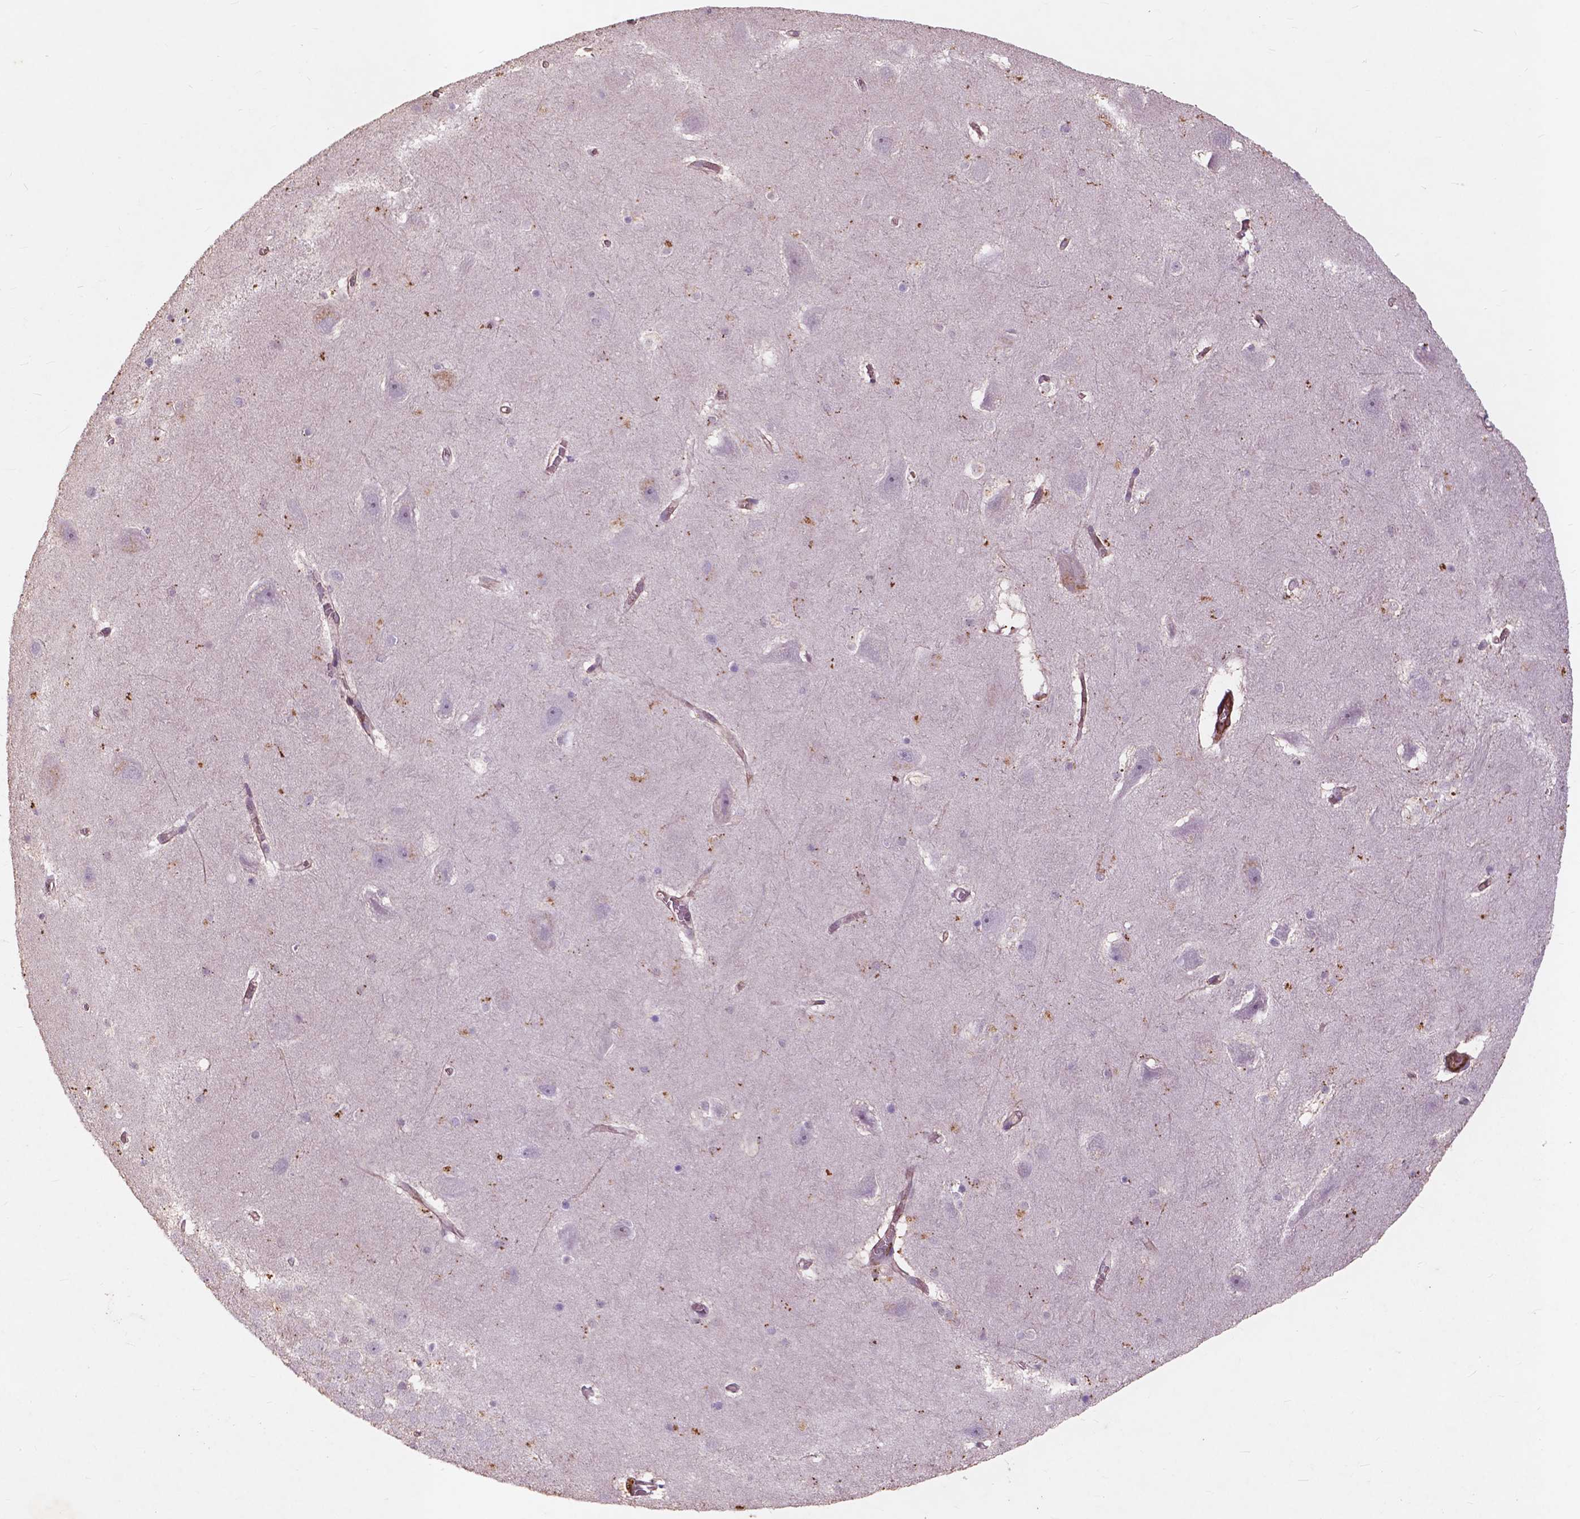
{"staining": {"intensity": "negative", "quantity": "none", "location": "none"}, "tissue": "hippocampus", "cell_type": "Glial cells", "image_type": "normal", "snomed": [{"axis": "morphology", "description": "Normal tissue, NOS"}, {"axis": "topography", "description": "Hippocampus"}], "caption": "This is an immunohistochemistry histopathology image of unremarkable hippocampus. There is no positivity in glial cells.", "gene": "RFPL4B", "patient": {"sex": "male", "age": 45}}